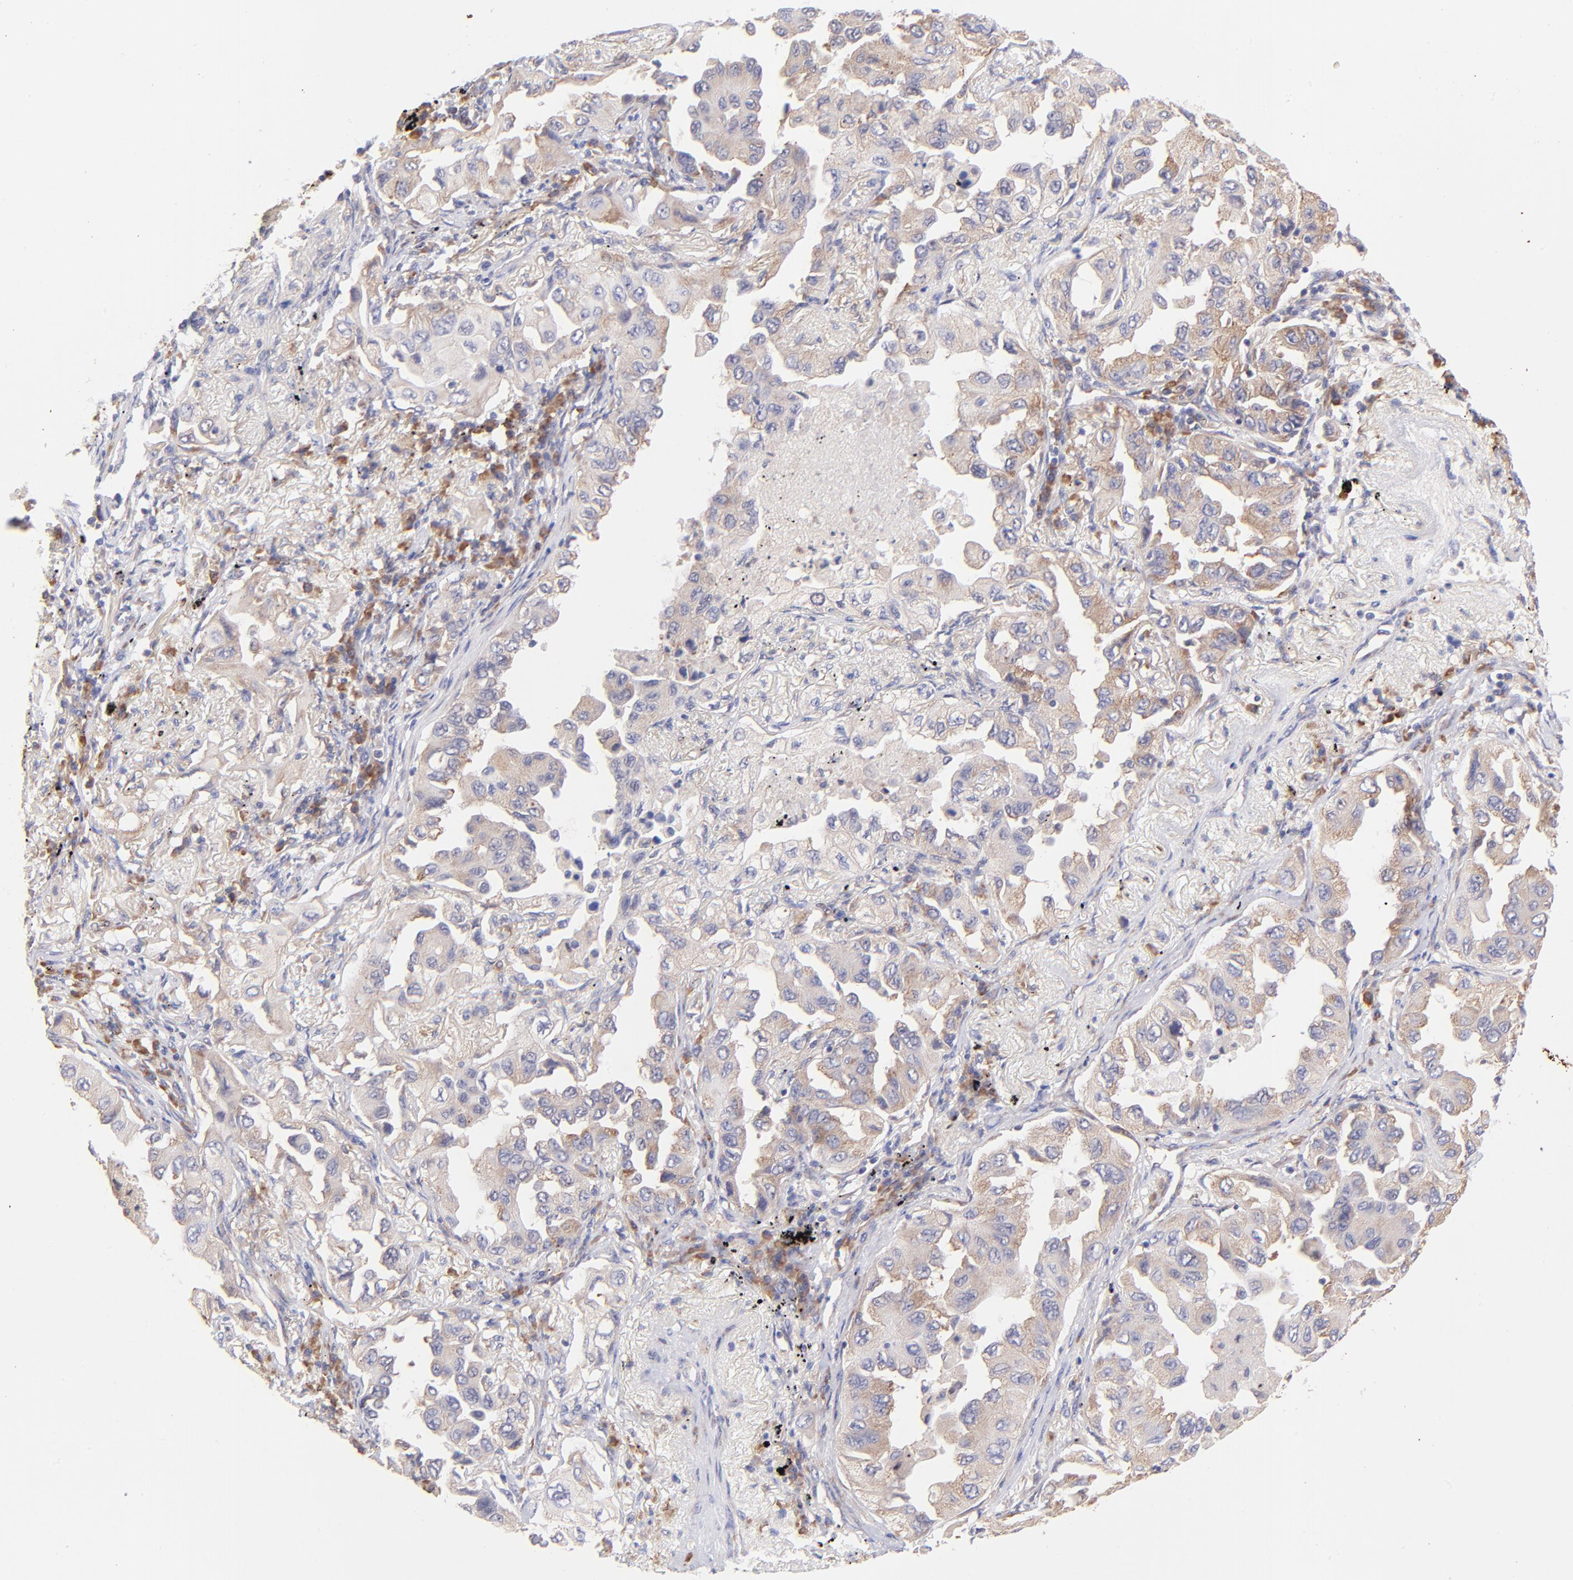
{"staining": {"intensity": "weak", "quantity": ">75%", "location": "cytoplasmic/membranous"}, "tissue": "lung cancer", "cell_type": "Tumor cells", "image_type": "cancer", "snomed": [{"axis": "morphology", "description": "Adenocarcinoma, NOS"}, {"axis": "topography", "description": "Lung"}], "caption": "Tumor cells show weak cytoplasmic/membranous positivity in about >75% of cells in lung cancer (adenocarcinoma).", "gene": "RPL11", "patient": {"sex": "female", "age": 65}}